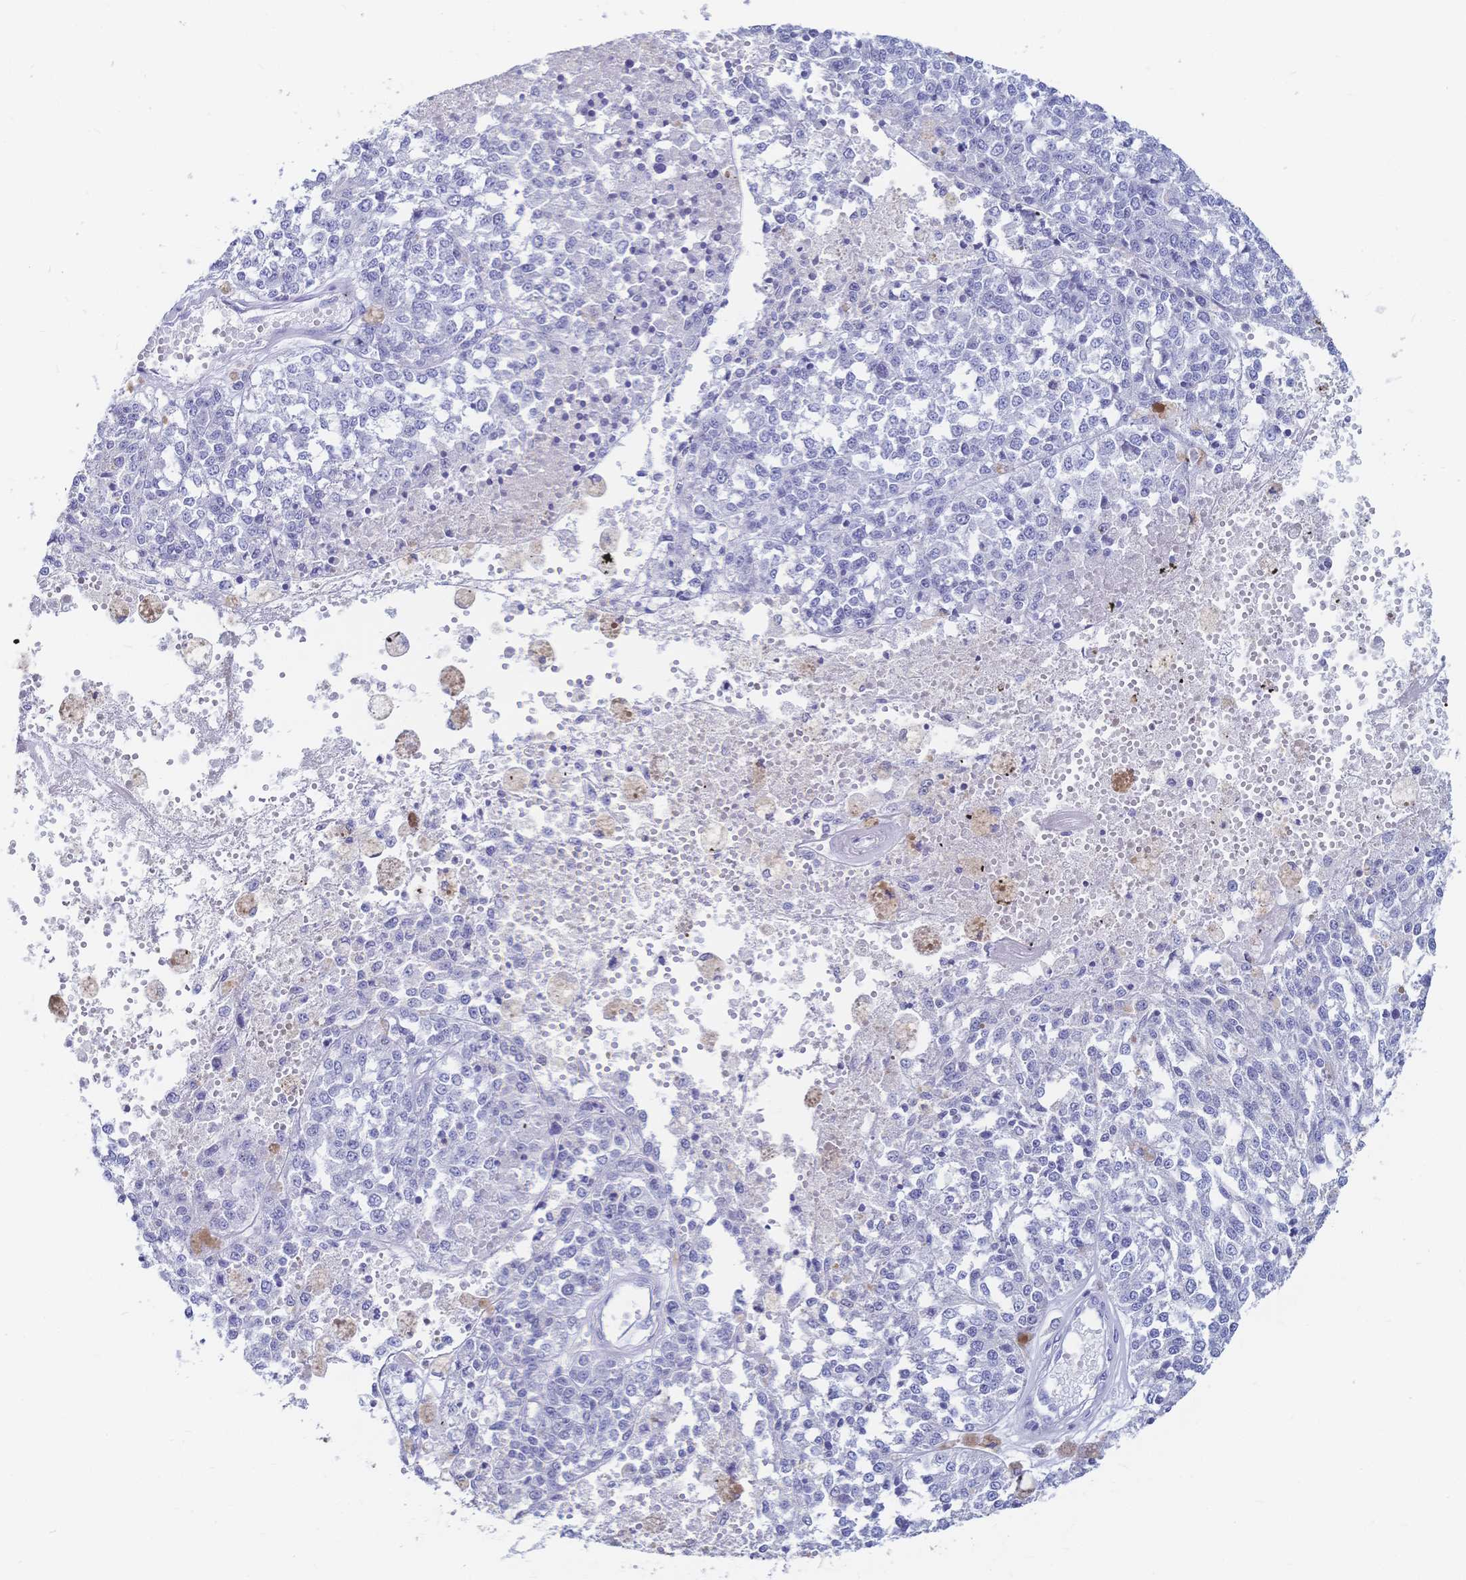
{"staining": {"intensity": "negative", "quantity": "none", "location": "none"}, "tissue": "melanoma", "cell_type": "Tumor cells", "image_type": "cancer", "snomed": [{"axis": "morphology", "description": "Malignant melanoma, Metastatic site"}, {"axis": "topography", "description": "Lymph node"}], "caption": "Tumor cells are negative for brown protein staining in melanoma.", "gene": "IL2RB", "patient": {"sex": "female", "age": 64}}